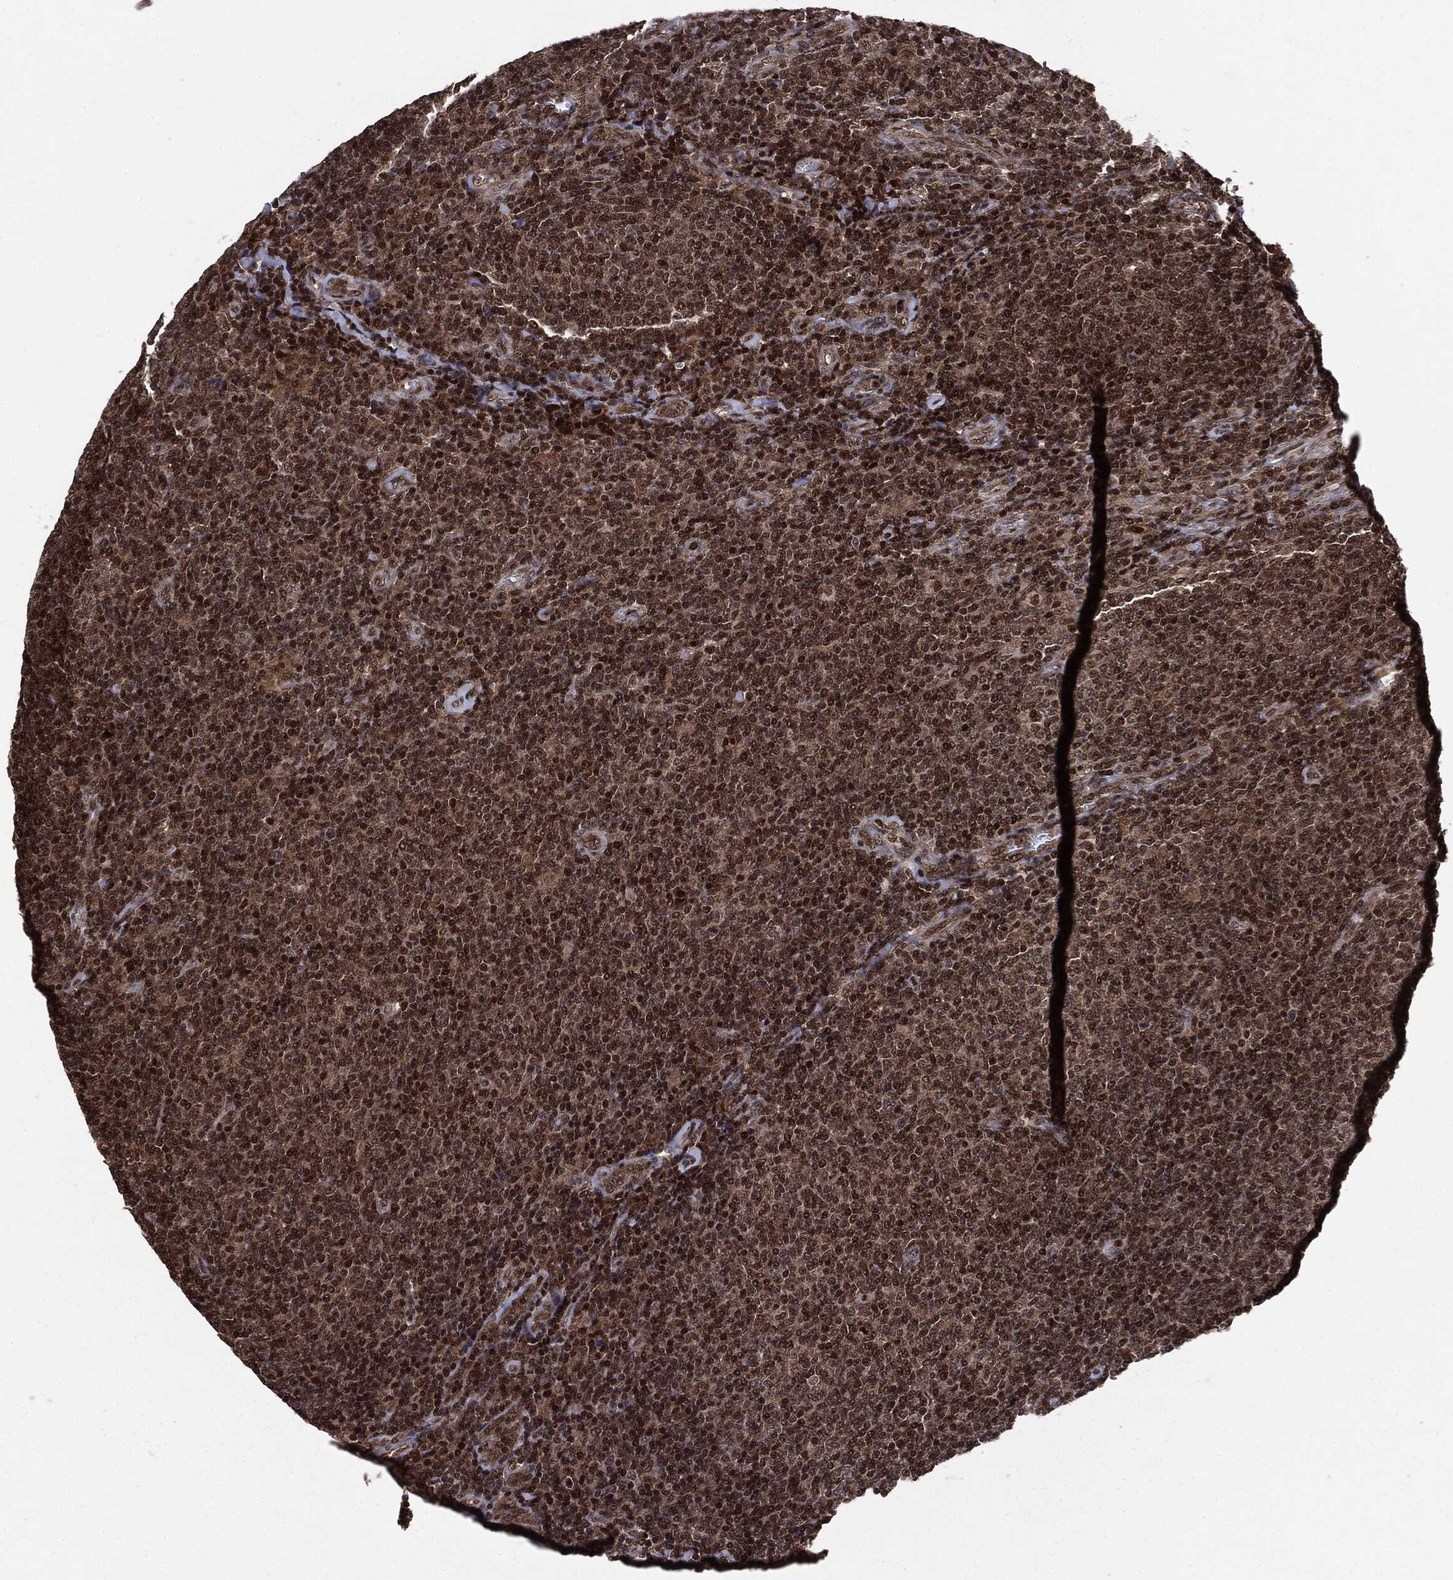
{"staining": {"intensity": "strong", "quantity": ">75%", "location": "nuclear"}, "tissue": "lymphoma", "cell_type": "Tumor cells", "image_type": "cancer", "snomed": [{"axis": "morphology", "description": "Malignant lymphoma, non-Hodgkin's type, Low grade"}, {"axis": "topography", "description": "Lymph node"}], "caption": "IHC photomicrograph of neoplastic tissue: human lymphoma stained using immunohistochemistry (IHC) shows high levels of strong protein expression localized specifically in the nuclear of tumor cells, appearing as a nuclear brown color.", "gene": "PTPA", "patient": {"sex": "male", "age": 52}}